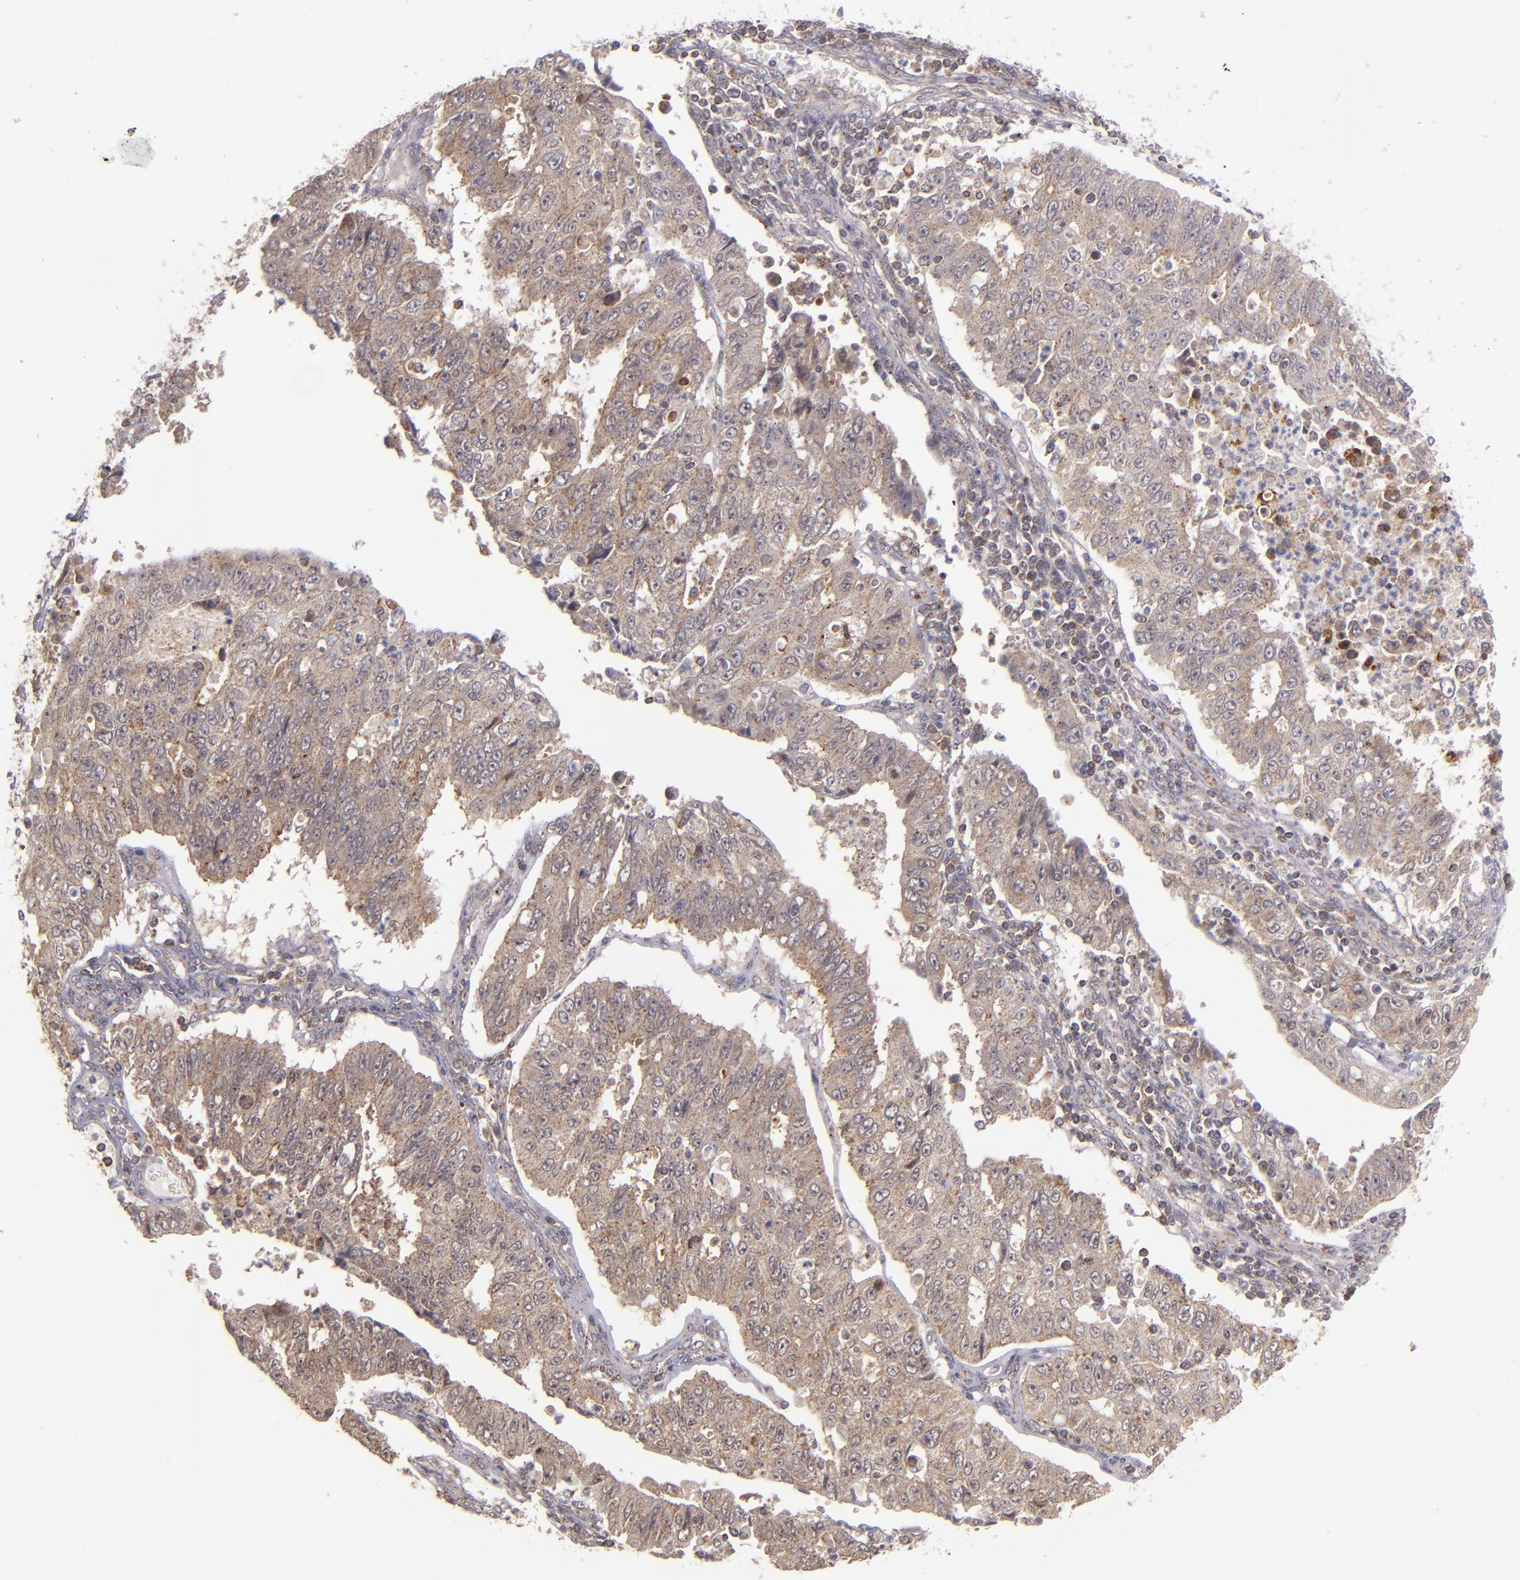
{"staining": {"intensity": "moderate", "quantity": ">75%", "location": "cytoplasmic/membranous"}, "tissue": "endometrial cancer", "cell_type": "Tumor cells", "image_type": "cancer", "snomed": [{"axis": "morphology", "description": "Adenocarcinoma, NOS"}, {"axis": "topography", "description": "Endometrium"}], "caption": "Moderate cytoplasmic/membranous protein positivity is appreciated in approximately >75% of tumor cells in endometrial cancer (adenocarcinoma).", "gene": "ZFYVE1", "patient": {"sex": "female", "age": 42}}